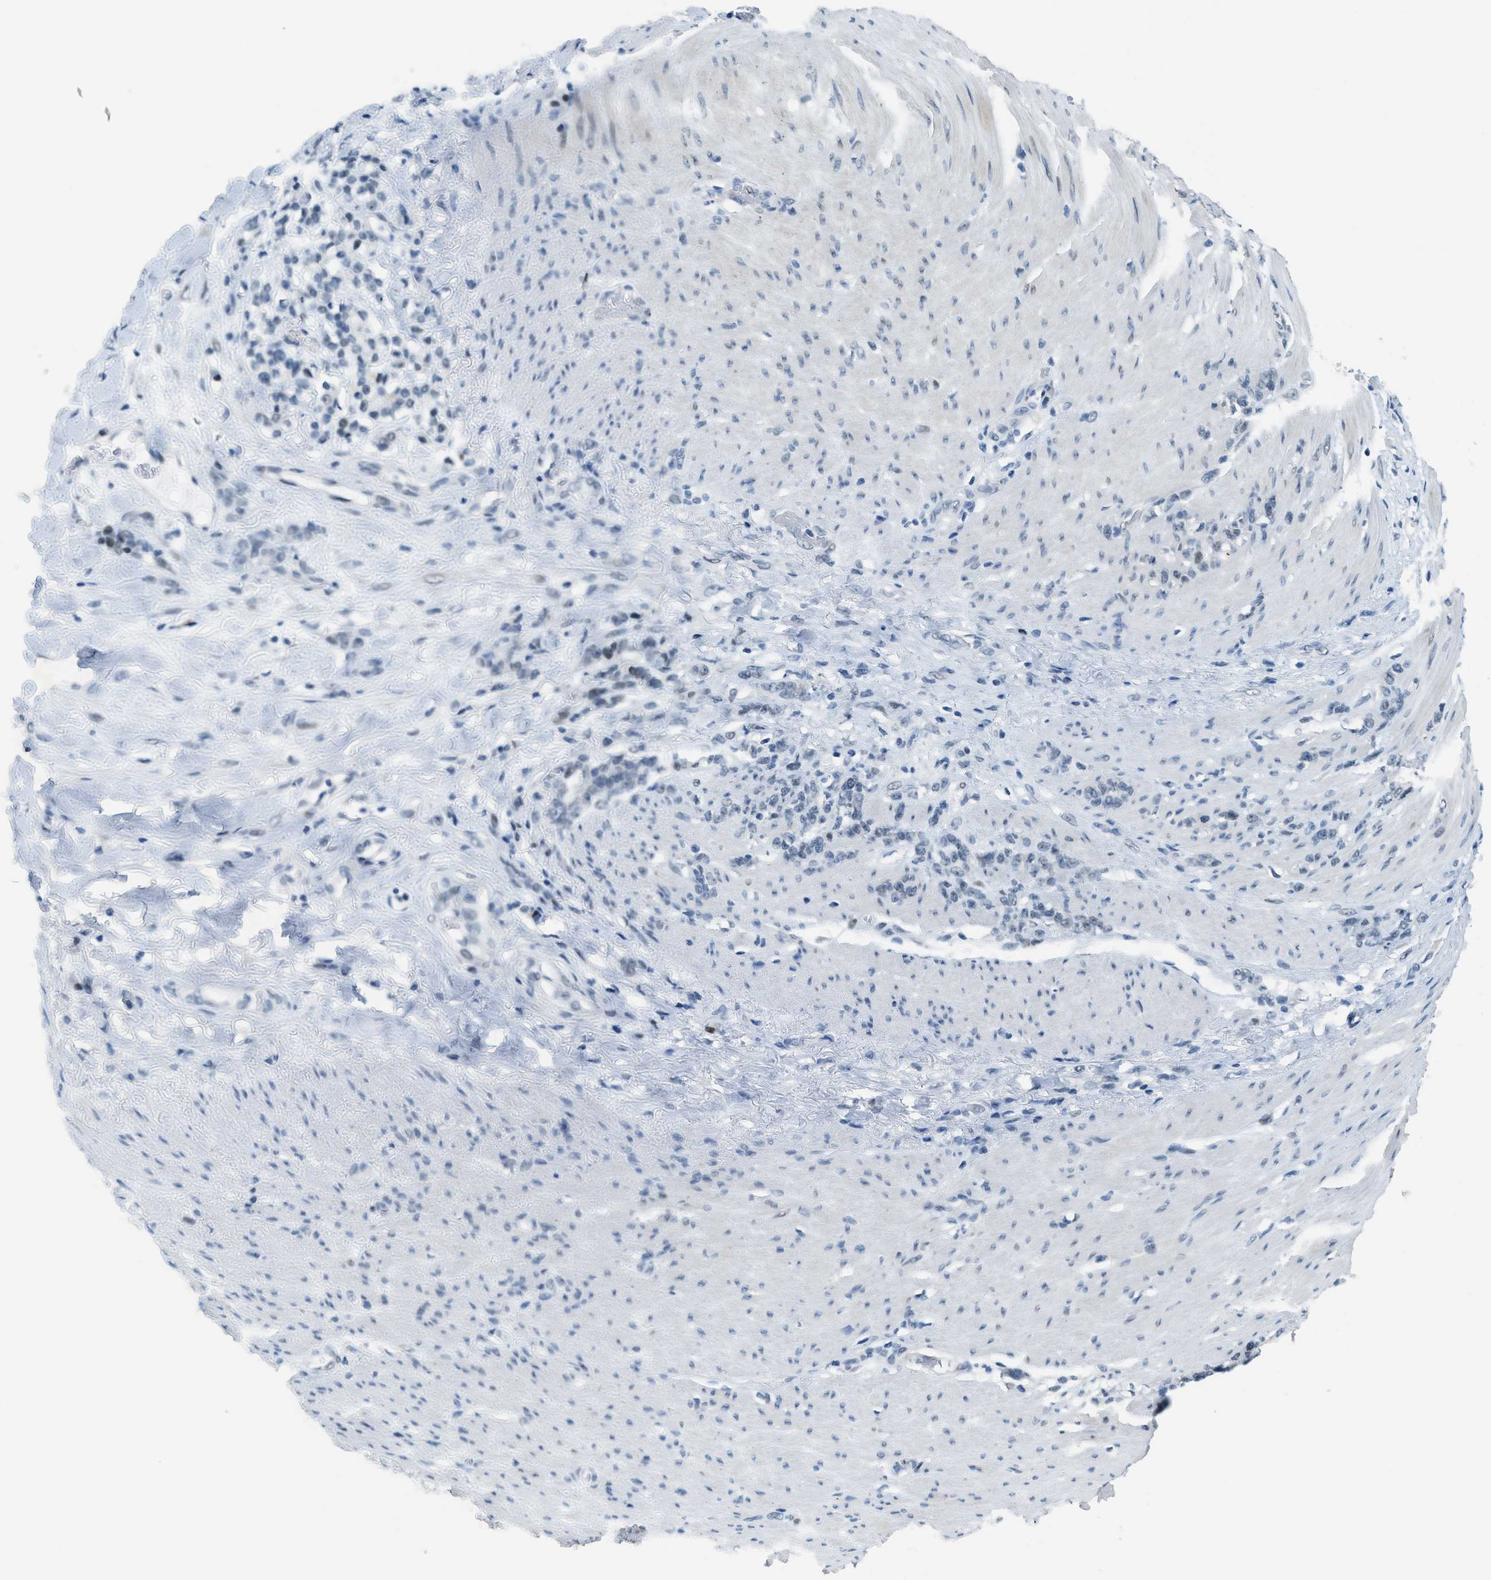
{"staining": {"intensity": "negative", "quantity": "none", "location": "none"}, "tissue": "stomach cancer", "cell_type": "Tumor cells", "image_type": "cancer", "snomed": [{"axis": "morphology", "description": "Adenocarcinoma, NOS"}, {"axis": "topography", "description": "Stomach, lower"}], "caption": "IHC of stomach cancer displays no expression in tumor cells.", "gene": "TTC13", "patient": {"sex": "male", "age": 88}}